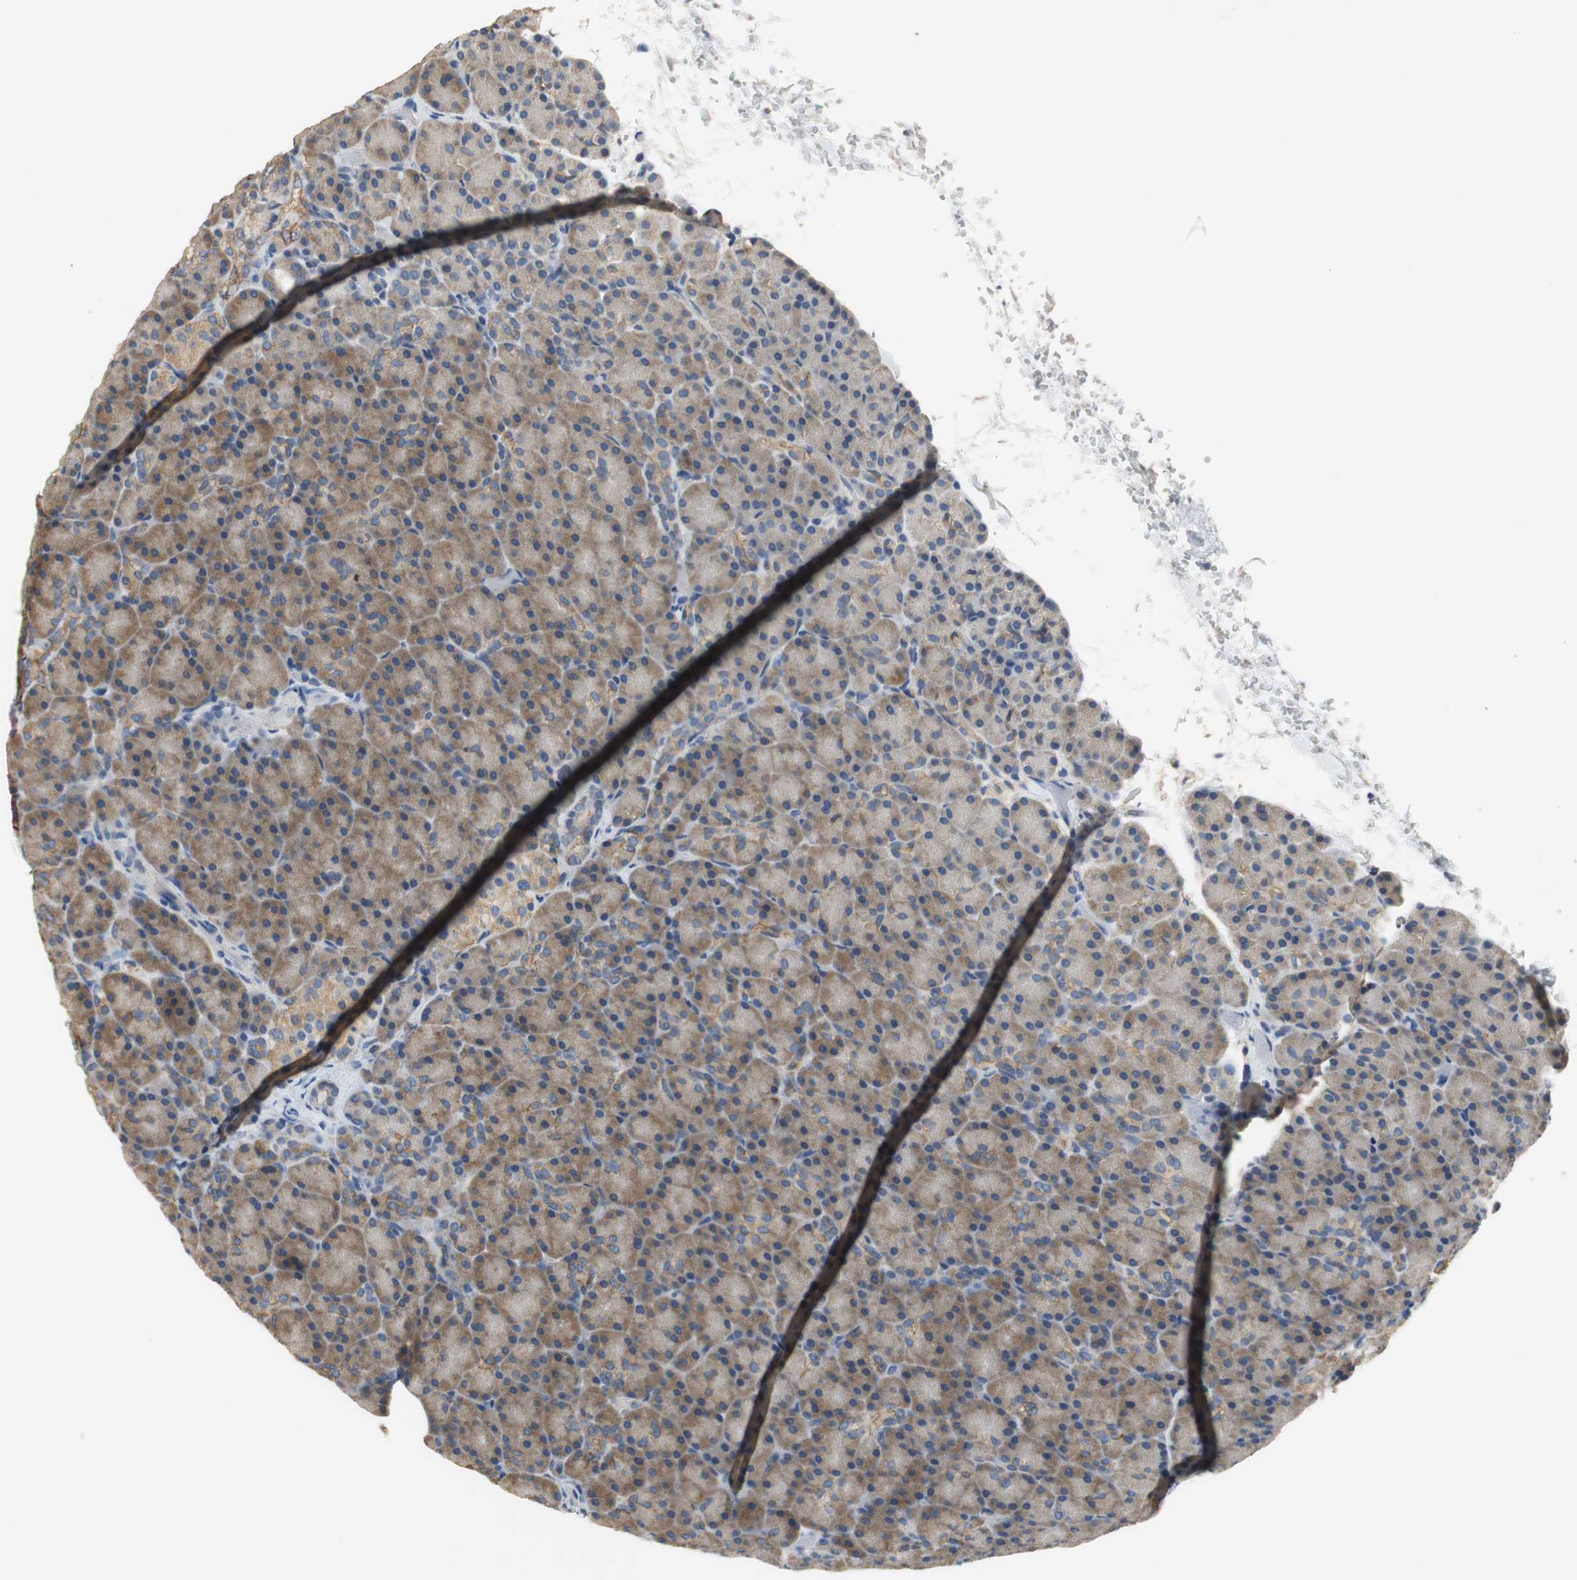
{"staining": {"intensity": "moderate", "quantity": ">75%", "location": "cytoplasmic/membranous"}, "tissue": "pancreas", "cell_type": "Exocrine glandular cells", "image_type": "normal", "snomed": [{"axis": "morphology", "description": "Normal tissue, NOS"}, {"axis": "topography", "description": "Pancreas"}], "caption": "Immunohistochemistry (IHC) staining of normal pancreas, which shows medium levels of moderate cytoplasmic/membranous staining in about >75% of exocrine glandular cells indicating moderate cytoplasmic/membranous protein staining. The staining was performed using DAB (brown) for protein detection and nuclei were counterstained in hematoxylin (blue).", "gene": "MTIF2", "patient": {"sex": "female", "age": 43}}